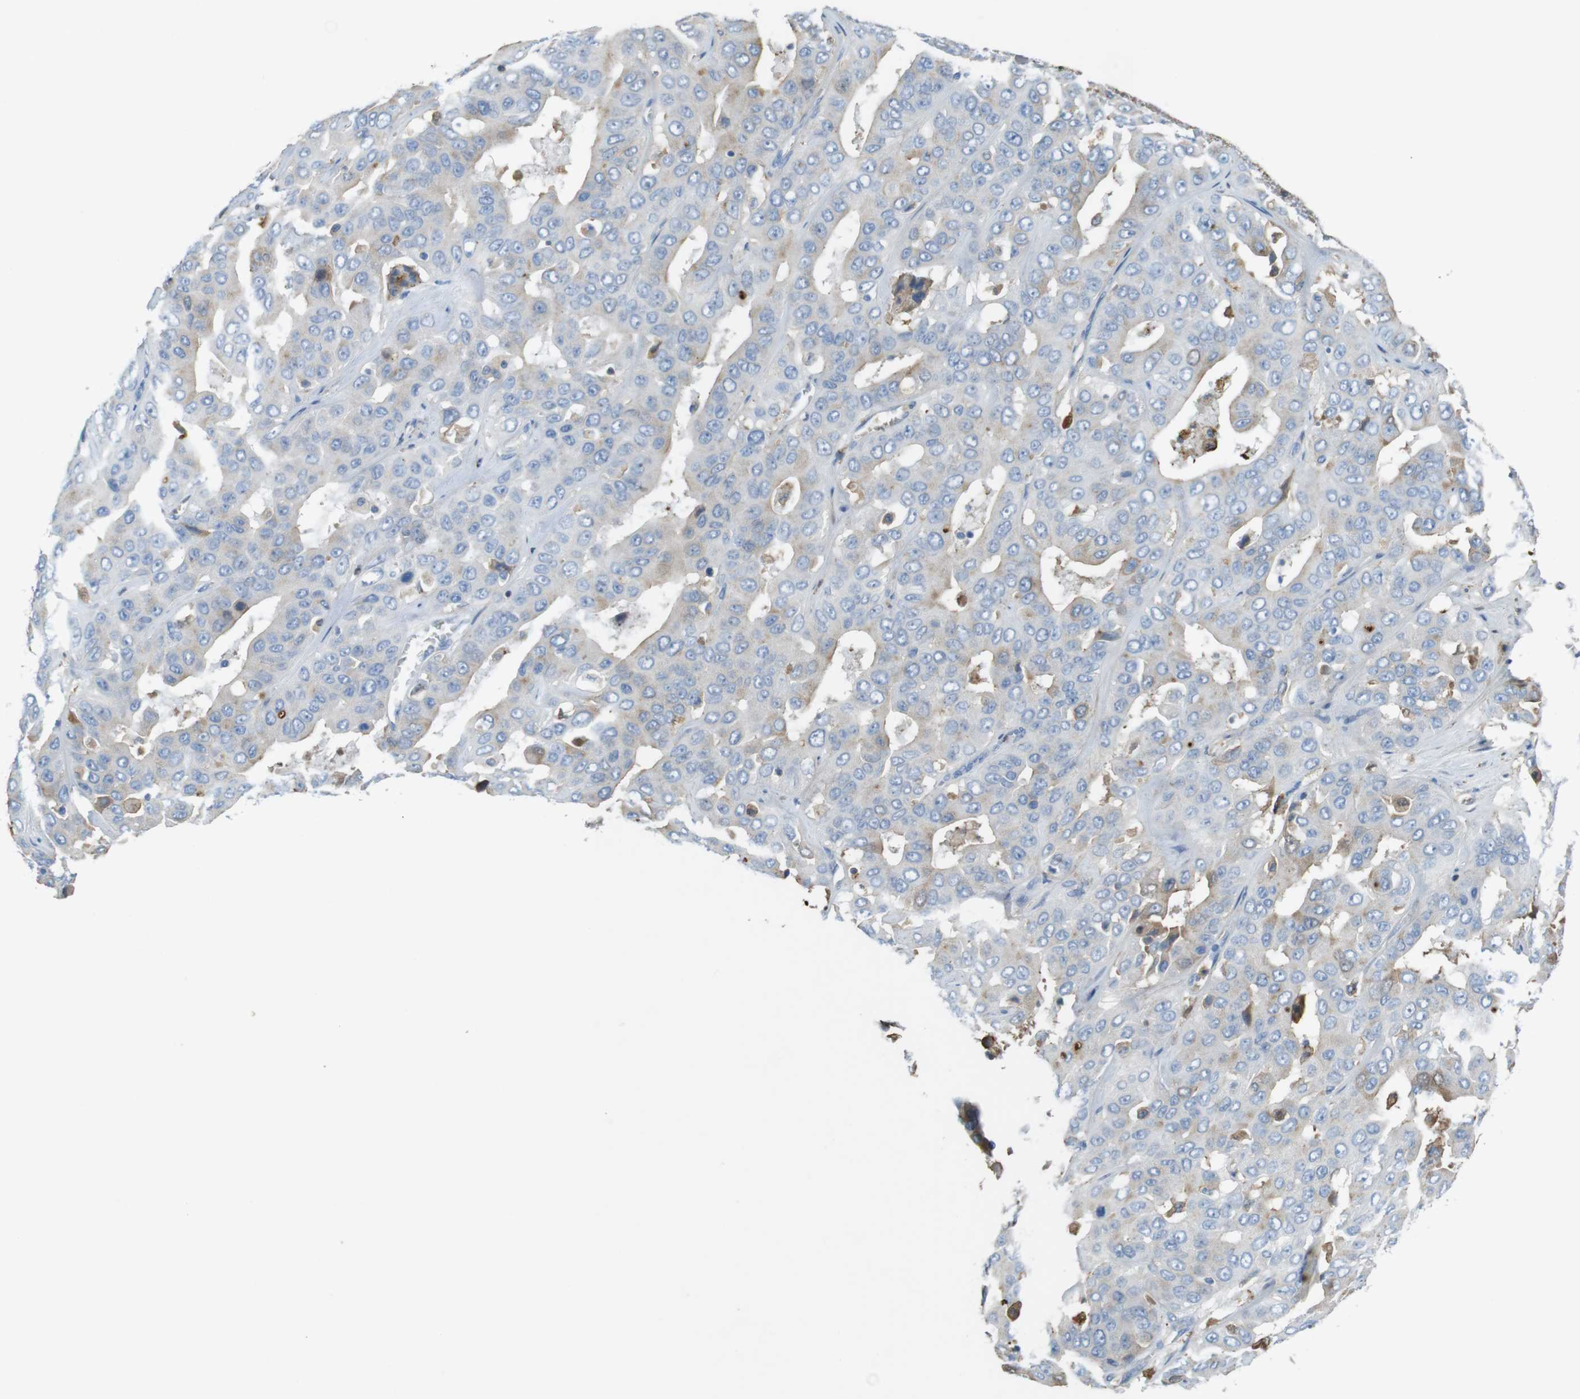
{"staining": {"intensity": "negative", "quantity": "none", "location": "none"}, "tissue": "liver cancer", "cell_type": "Tumor cells", "image_type": "cancer", "snomed": [{"axis": "morphology", "description": "Cholangiocarcinoma"}, {"axis": "topography", "description": "Liver"}], "caption": "Tumor cells are negative for brown protein staining in cholangiocarcinoma (liver).", "gene": "LTBP4", "patient": {"sex": "female", "age": 52}}